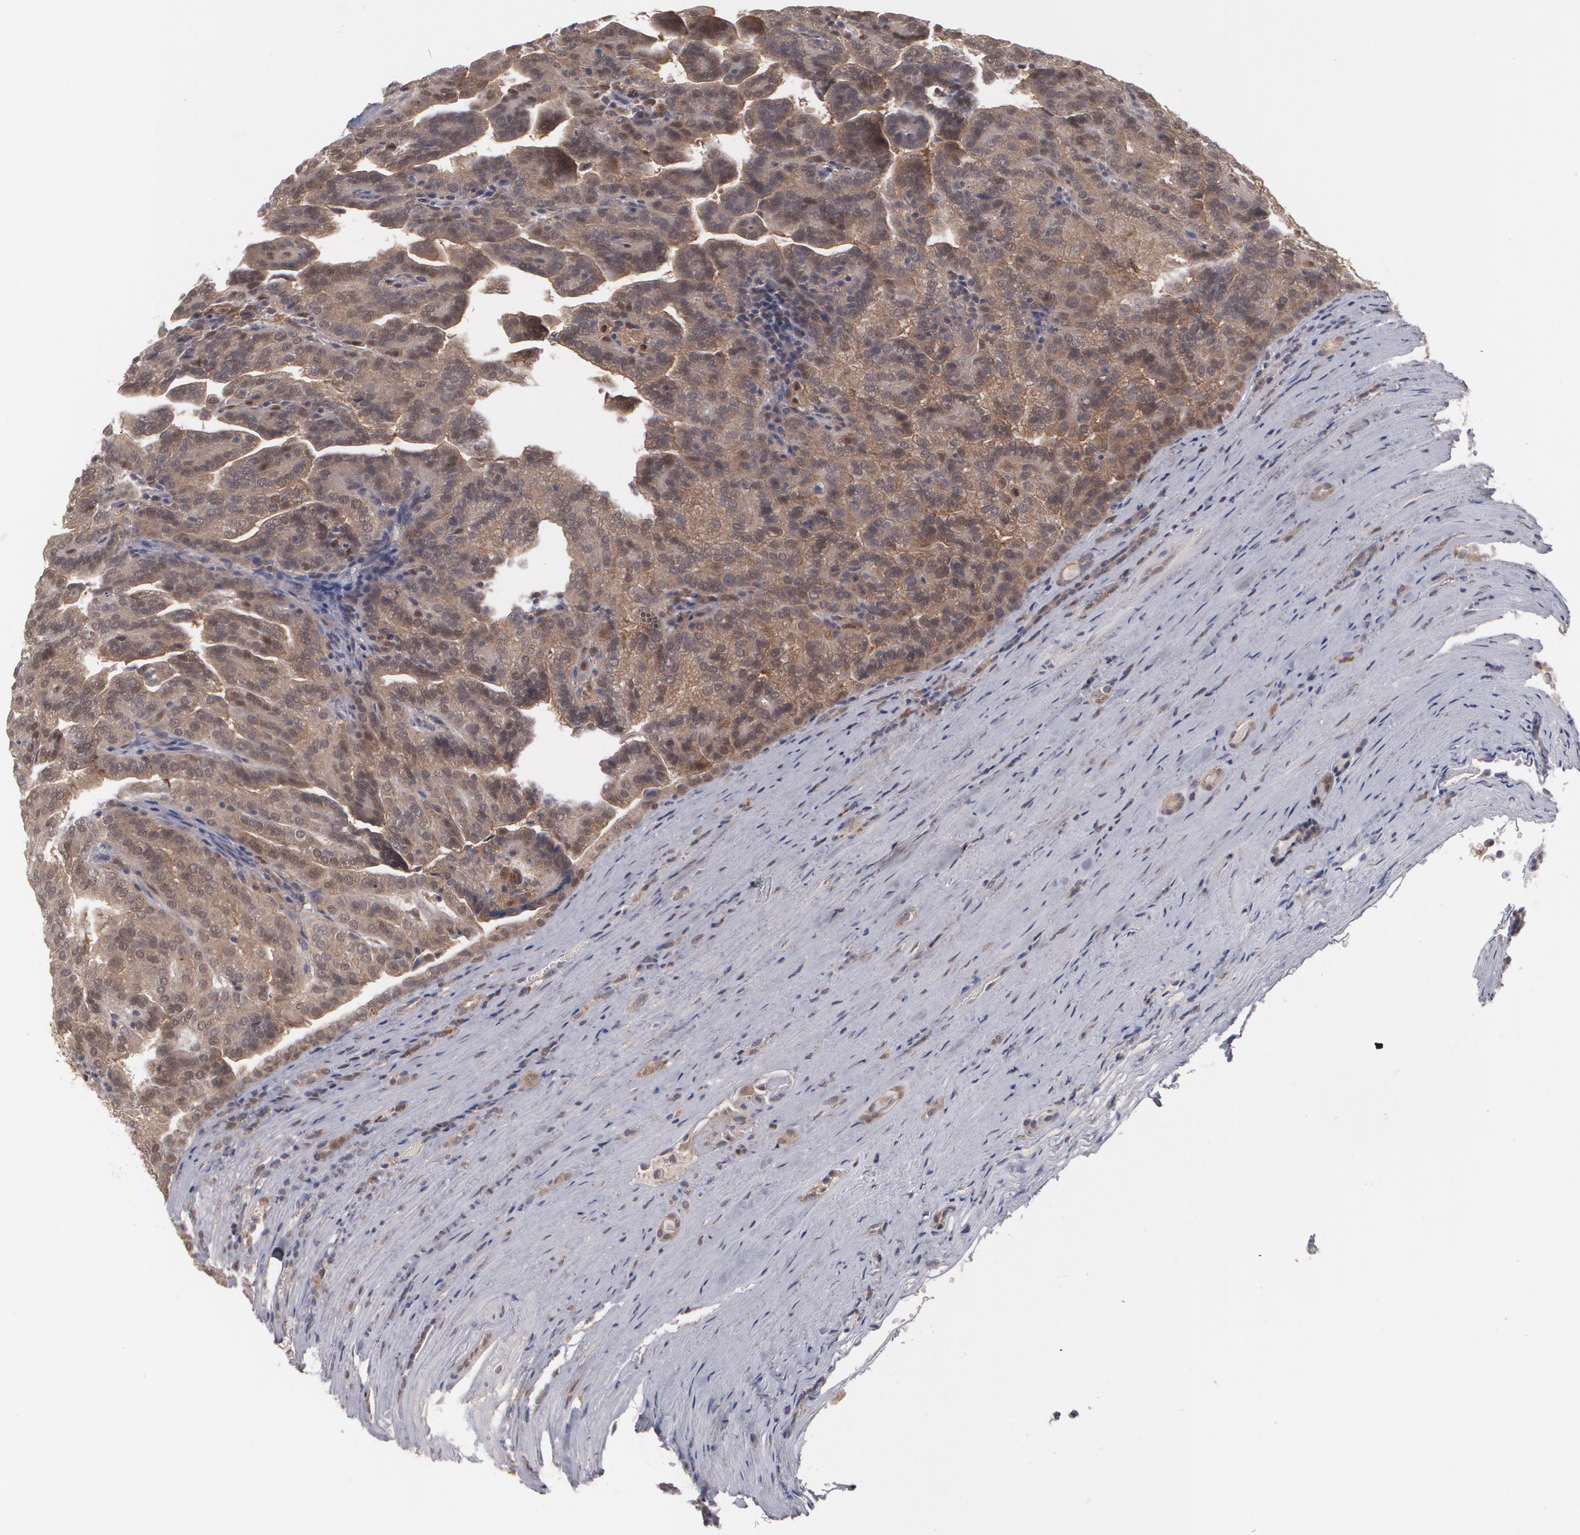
{"staining": {"intensity": "weak", "quantity": "25%-75%", "location": "cytoplasmic/membranous"}, "tissue": "renal cancer", "cell_type": "Tumor cells", "image_type": "cancer", "snomed": [{"axis": "morphology", "description": "Adenocarcinoma, NOS"}, {"axis": "topography", "description": "Kidney"}], "caption": "Weak cytoplasmic/membranous expression for a protein is seen in about 25%-75% of tumor cells of renal cancer using IHC.", "gene": "HTT", "patient": {"sex": "male", "age": 61}}